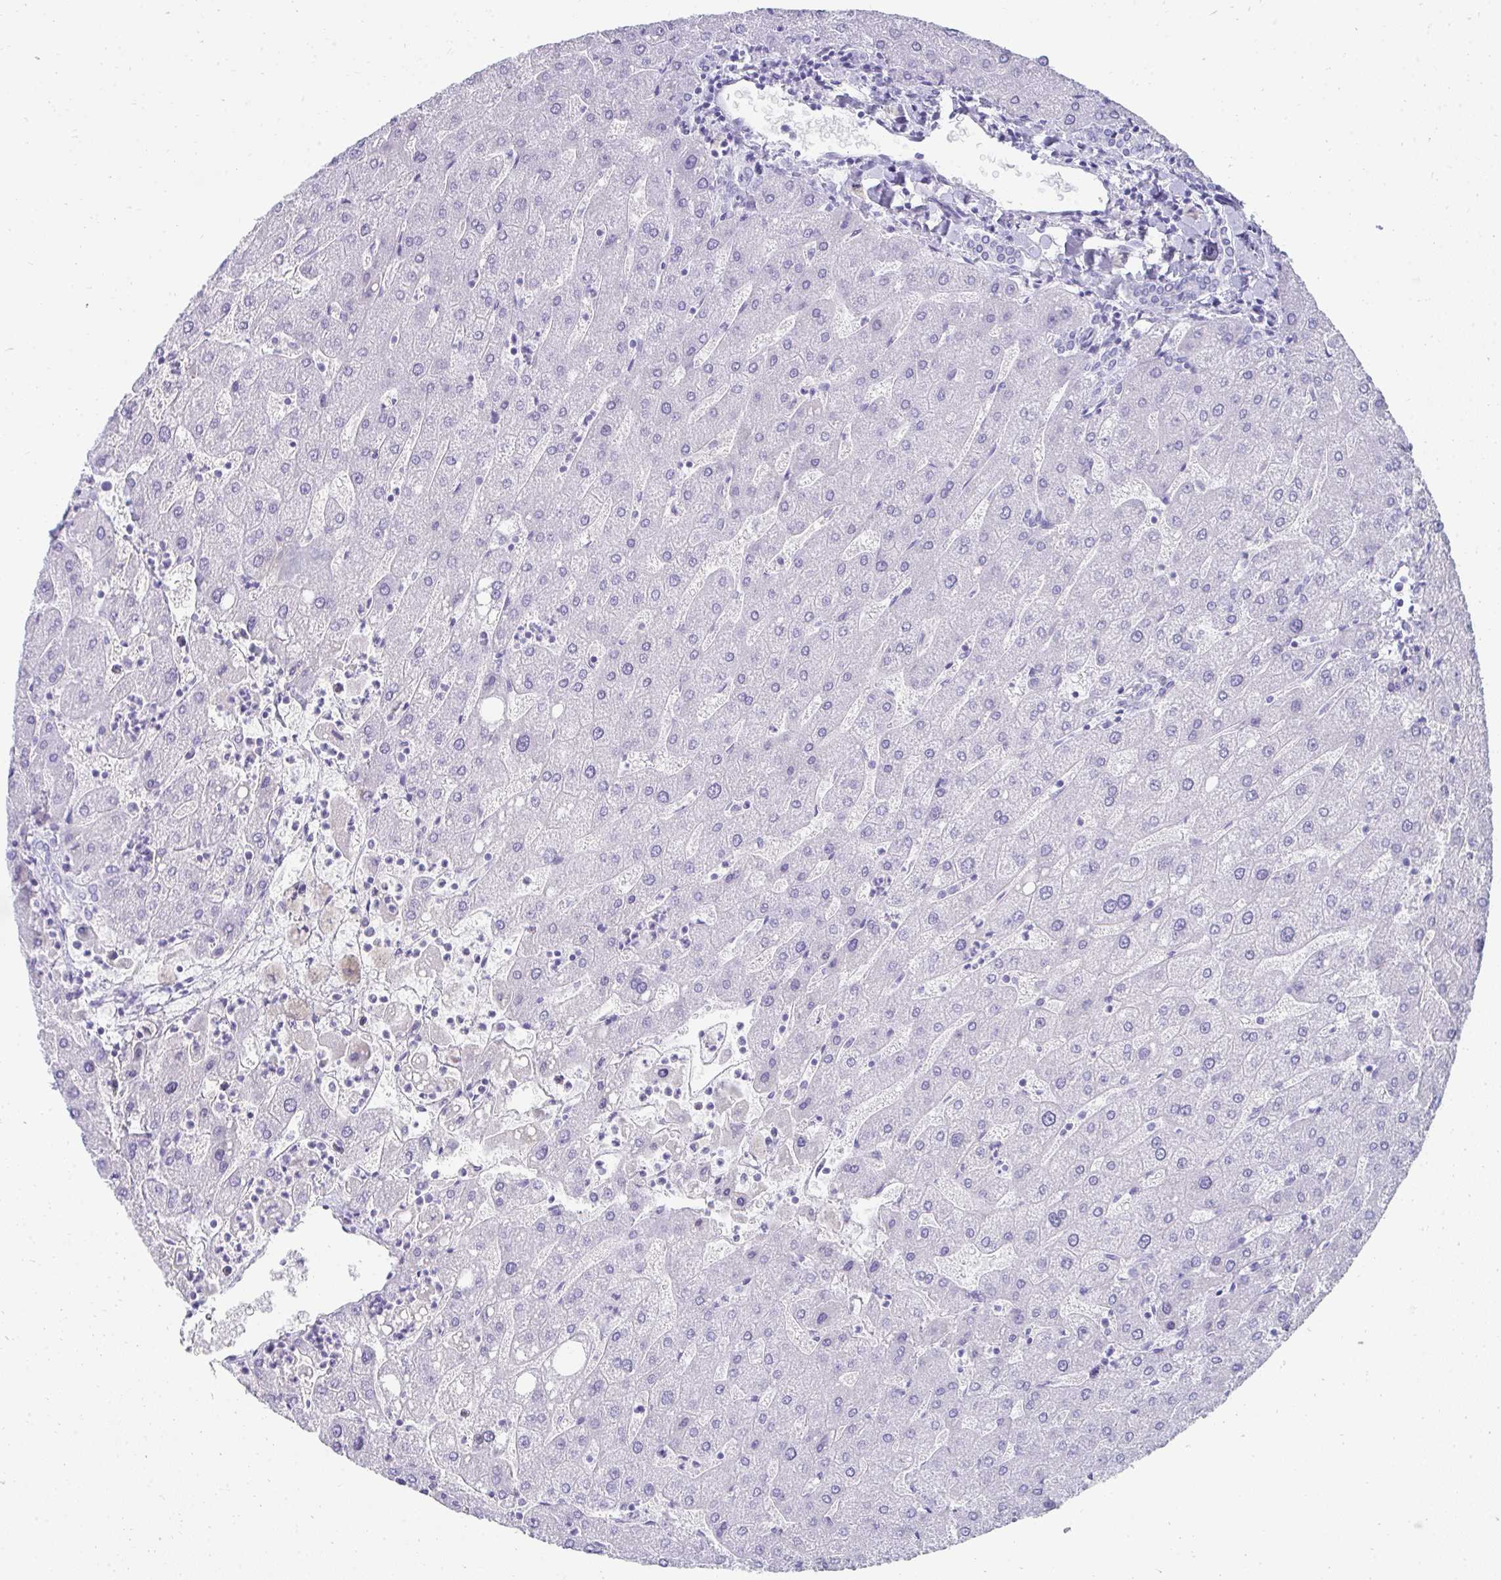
{"staining": {"intensity": "negative", "quantity": "none", "location": "none"}, "tissue": "liver", "cell_type": "Cholangiocytes", "image_type": "normal", "snomed": [{"axis": "morphology", "description": "Normal tissue, NOS"}, {"axis": "topography", "description": "Liver"}], "caption": "Cholangiocytes show no significant staining in unremarkable liver.", "gene": "TNNT1", "patient": {"sex": "male", "age": 67}}